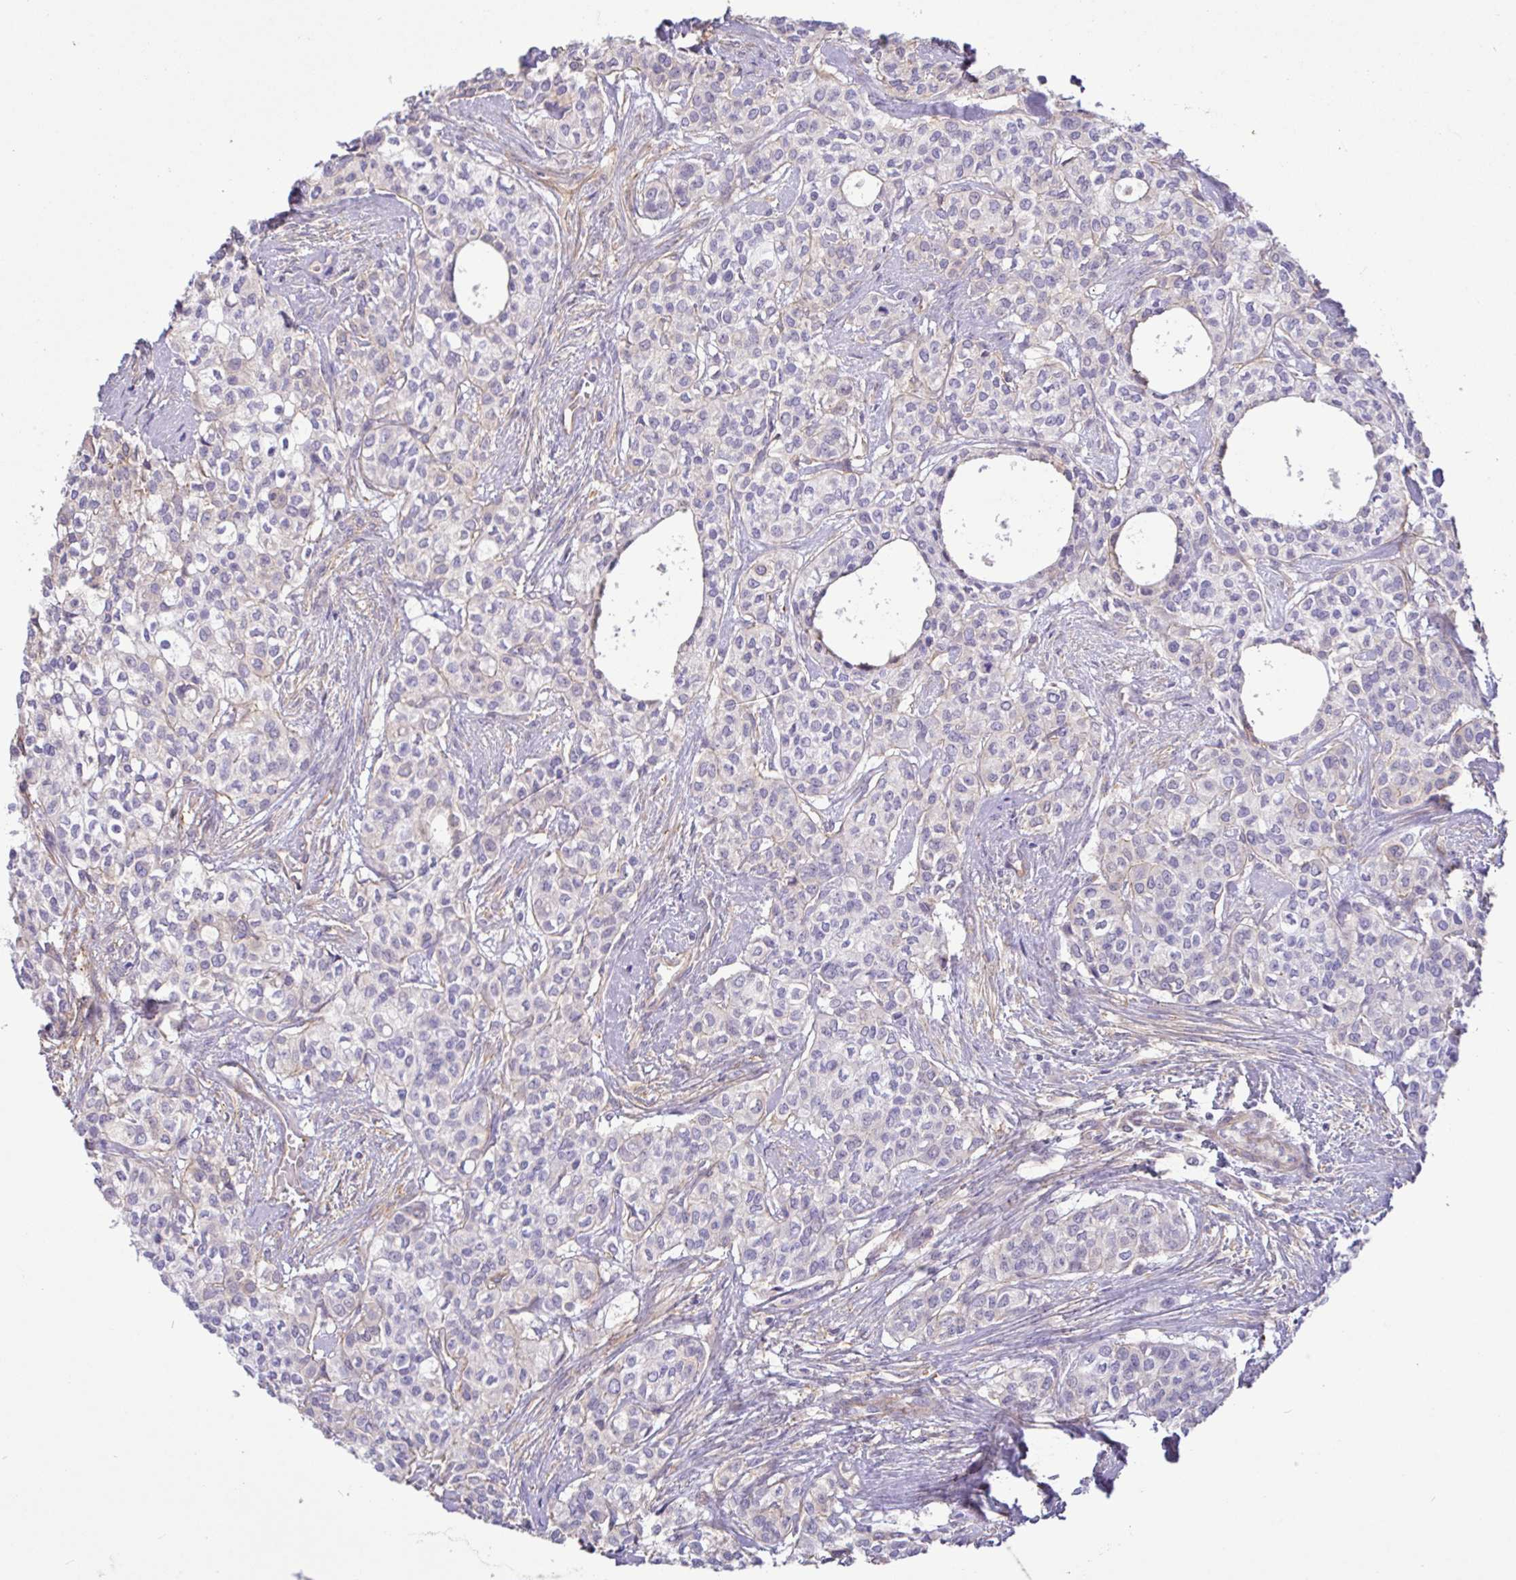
{"staining": {"intensity": "moderate", "quantity": "<25%", "location": "cytoplasmic/membranous"}, "tissue": "head and neck cancer", "cell_type": "Tumor cells", "image_type": "cancer", "snomed": [{"axis": "morphology", "description": "Adenocarcinoma, NOS"}, {"axis": "topography", "description": "Head-Neck"}], "caption": "This is a histology image of immunohistochemistry (IHC) staining of adenocarcinoma (head and neck), which shows moderate expression in the cytoplasmic/membranous of tumor cells.", "gene": "PLCD4", "patient": {"sex": "male", "age": 81}}